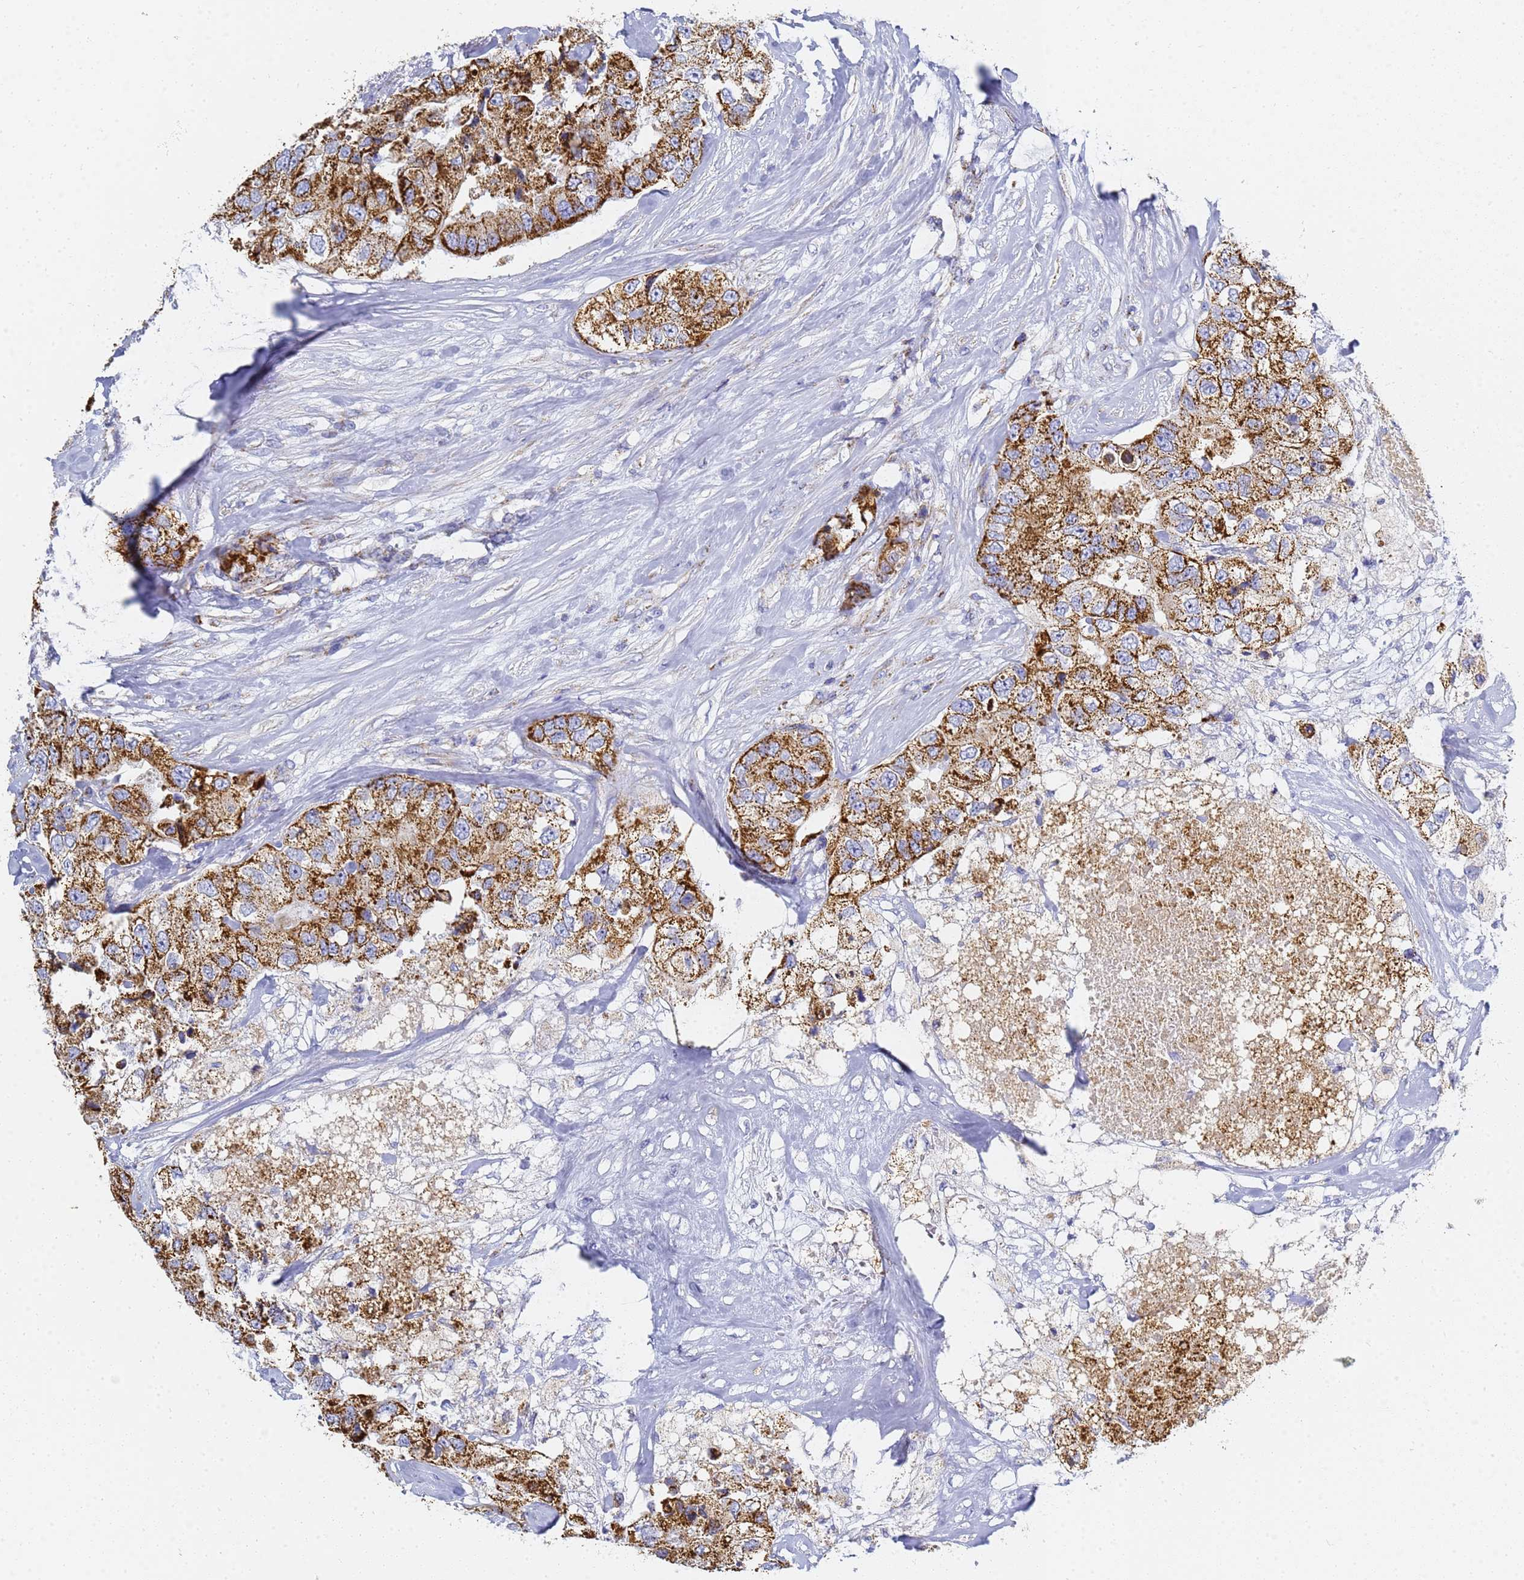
{"staining": {"intensity": "strong", "quantity": ">75%", "location": "cytoplasmic/membranous"}, "tissue": "breast cancer", "cell_type": "Tumor cells", "image_type": "cancer", "snomed": [{"axis": "morphology", "description": "Duct carcinoma"}, {"axis": "topography", "description": "Breast"}], "caption": "Protein analysis of breast infiltrating ductal carcinoma tissue shows strong cytoplasmic/membranous staining in about >75% of tumor cells.", "gene": "CNIH4", "patient": {"sex": "female", "age": 62}}